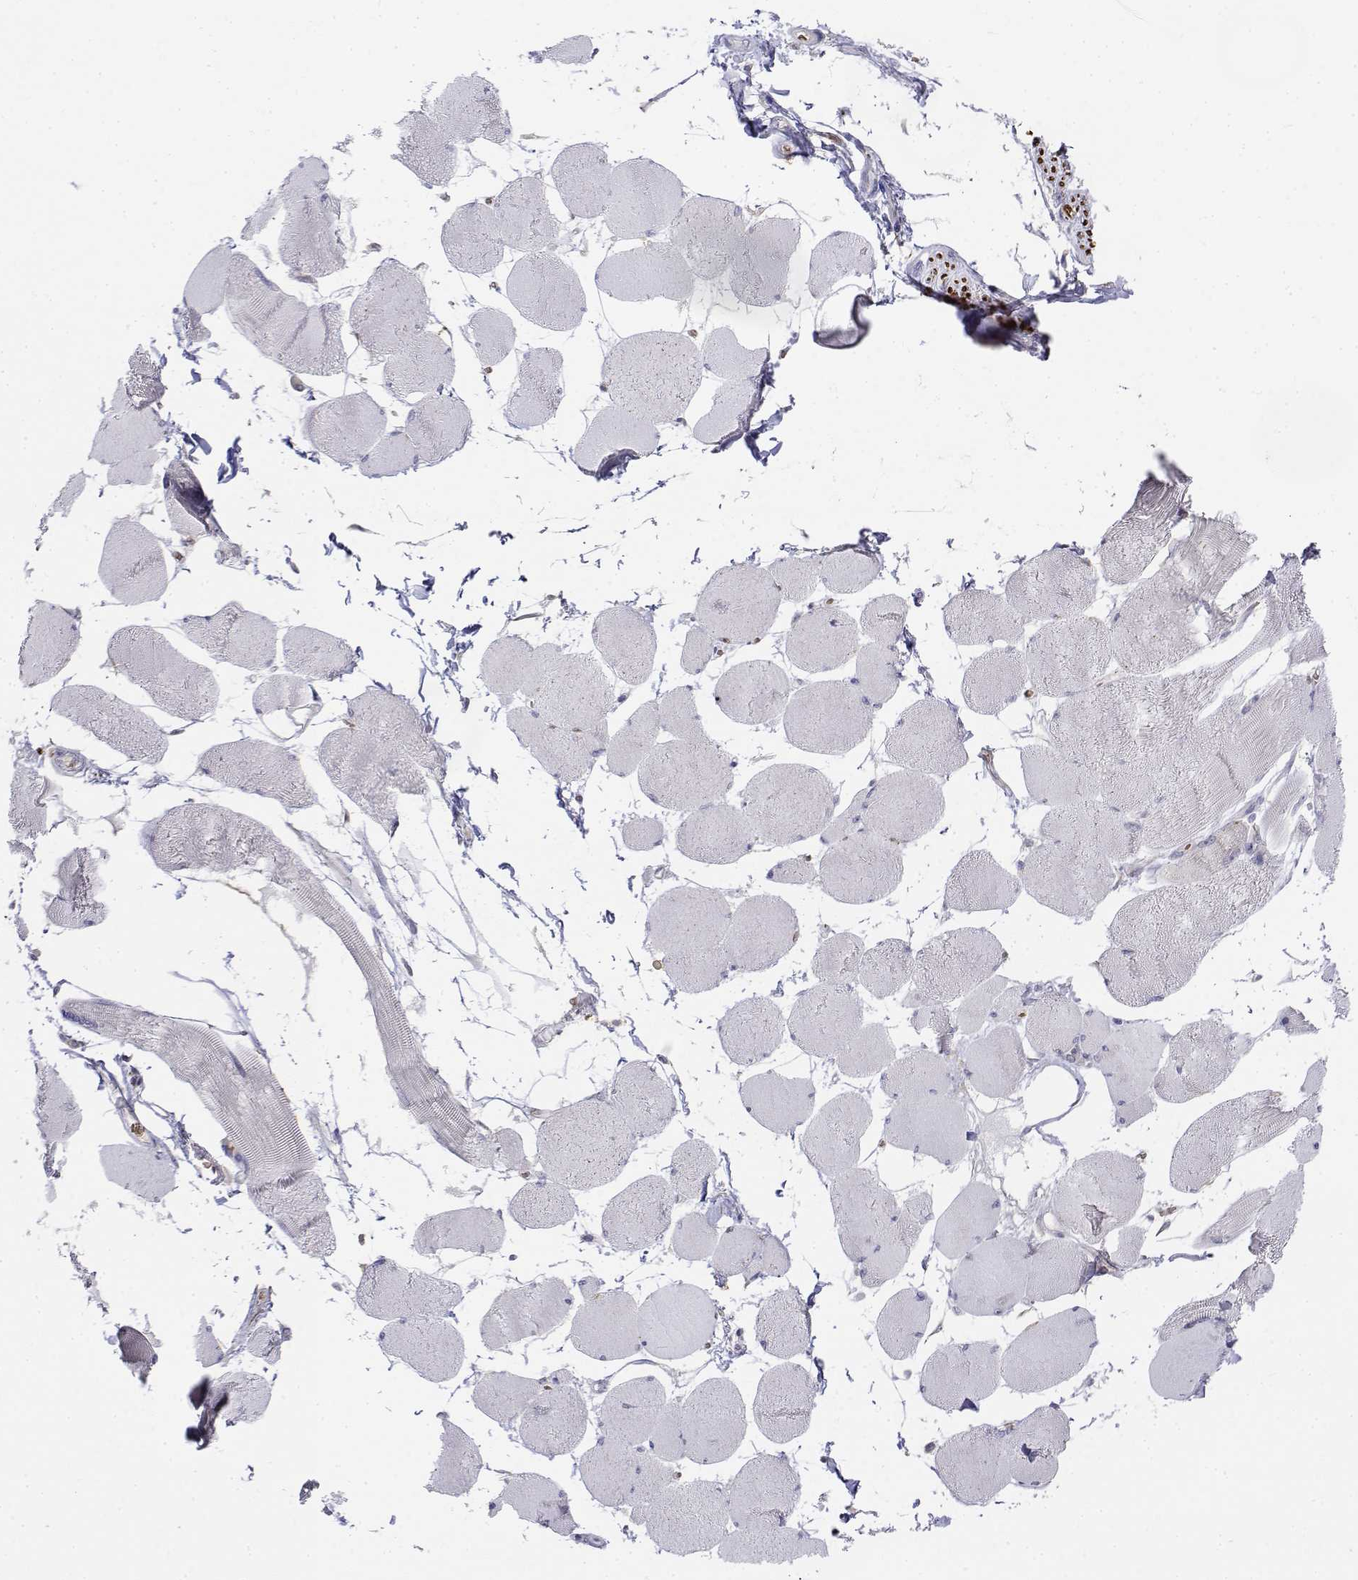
{"staining": {"intensity": "negative", "quantity": "none", "location": "none"}, "tissue": "skeletal muscle", "cell_type": "Myocytes", "image_type": "normal", "snomed": [{"axis": "morphology", "description": "Normal tissue, NOS"}, {"axis": "topography", "description": "Skeletal muscle"}], "caption": "Immunohistochemistry of benign skeletal muscle shows no staining in myocytes.", "gene": "CADM1", "patient": {"sex": "female", "age": 75}}